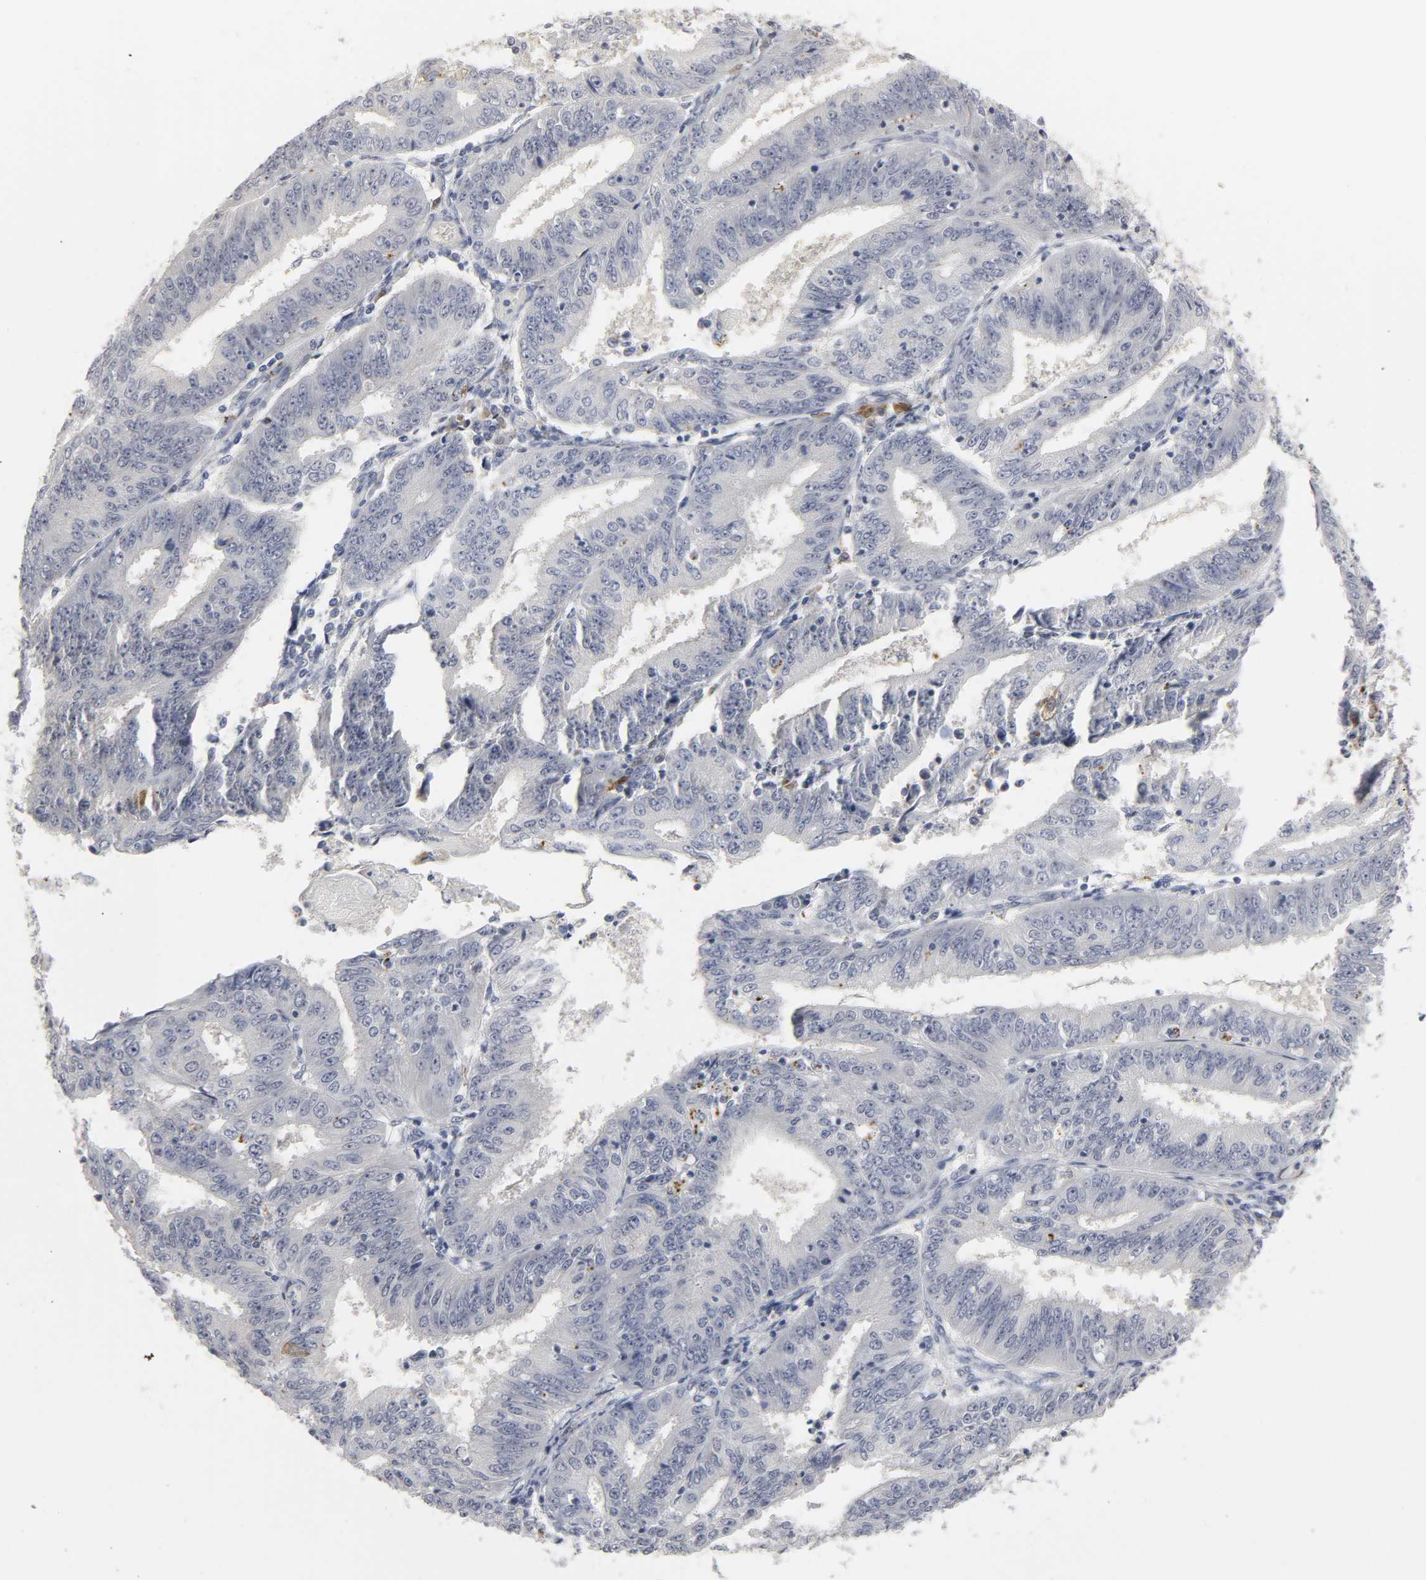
{"staining": {"intensity": "negative", "quantity": "none", "location": "none"}, "tissue": "endometrial cancer", "cell_type": "Tumor cells", "image_type": "cancer", "snomed": [{"axis": "morphology", "description": "Adenocarcinoma, NOS"}, {"axis": "topography", "description": "Endometrium"}], "caption": "Tumor cells show no significant staining in endometrial cancer.", "gene": "PDLIM3", "patient": {"sex": "female", "age": 42}}